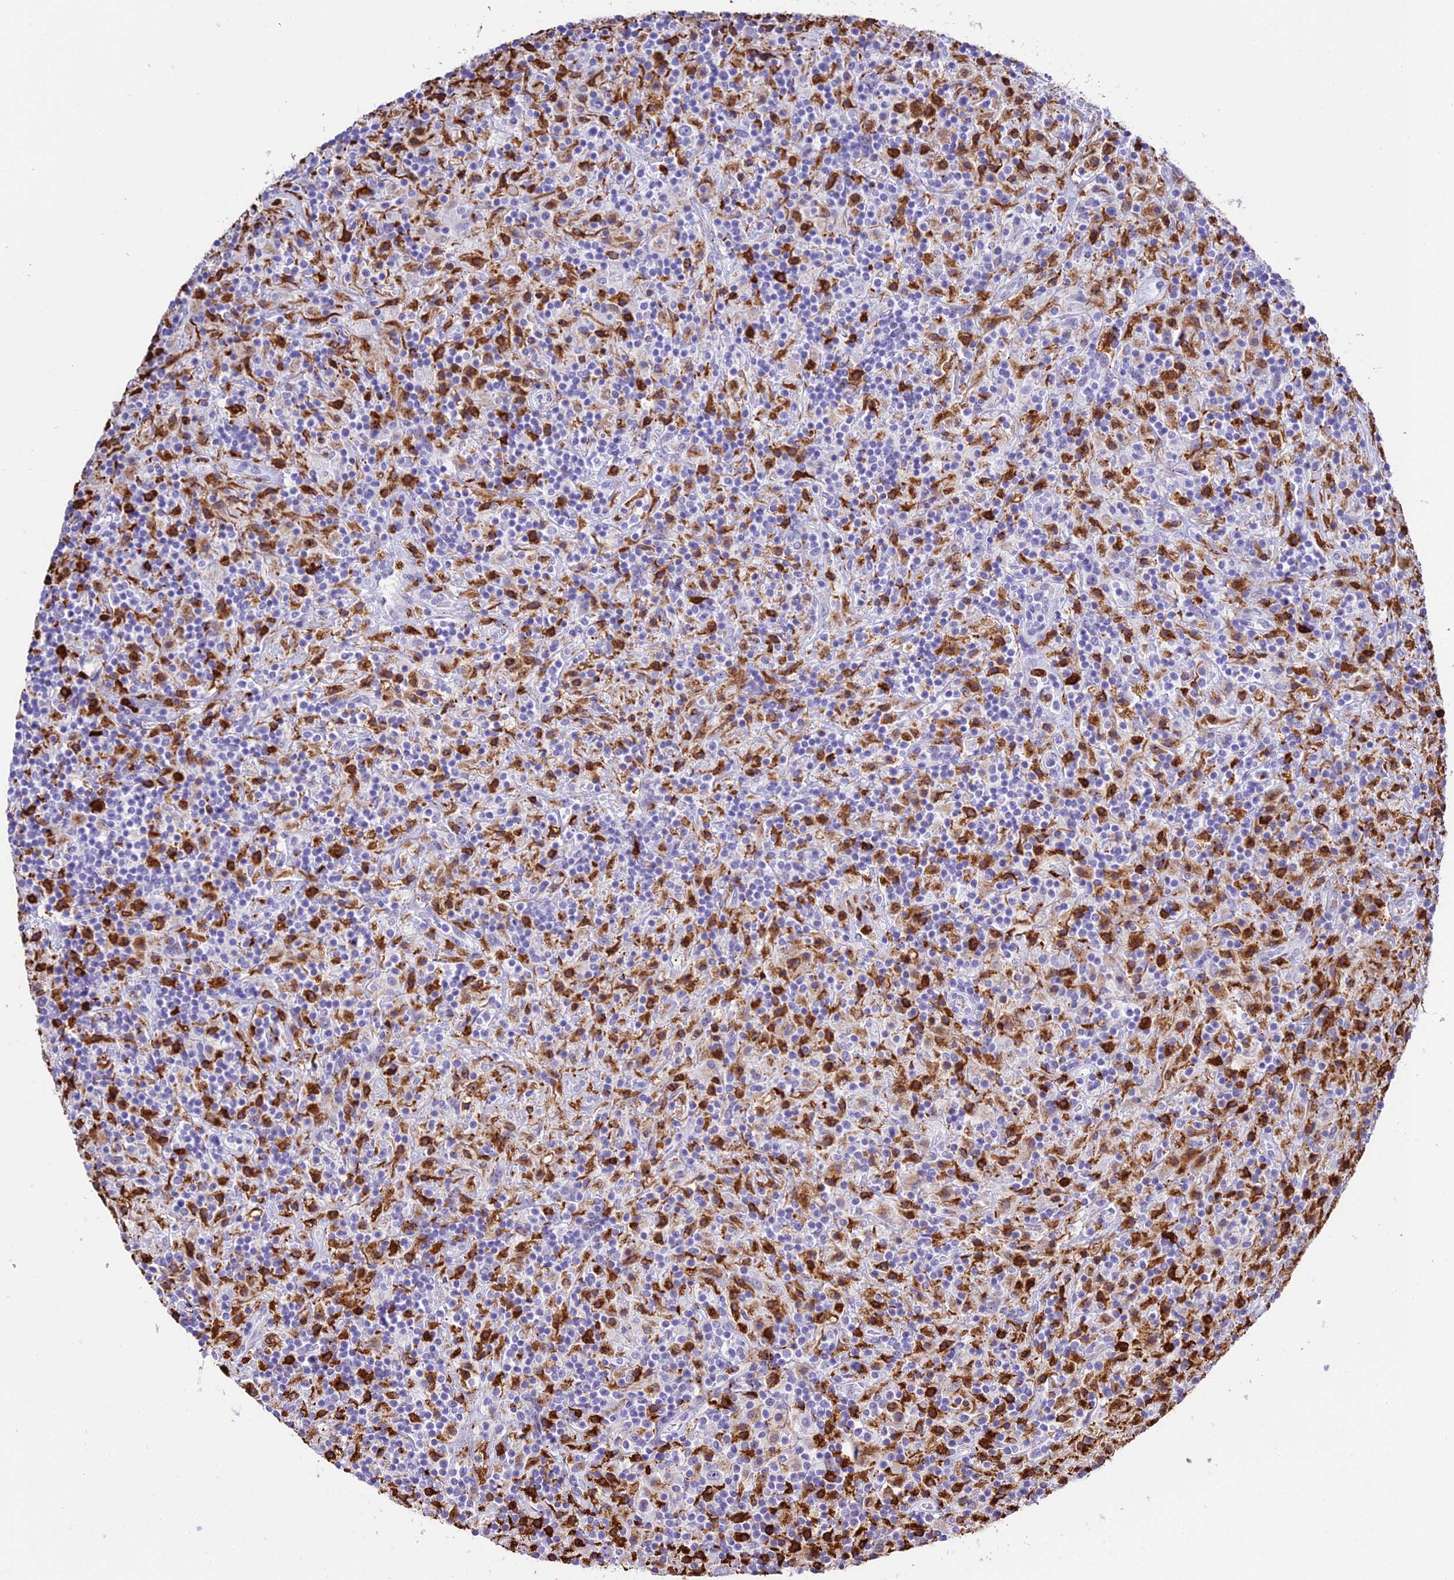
{"staining": {"intensity": "negative", "quantity": "none", "location": "none"}, "tissue": "lymphoma", "cell_type": "Tumor cells", "image_type": "cancer", "snomed": [{"axis": "morphology", "description": "Hodgkin's disease, NOS"}, {"axis": "topography", "description": "Lymph node"}], "caption": "A high-resolution image shows immunohistochemistry staining of Hodgkin's disease, which reveals no significant positivity in tumor cells.", "gene": "MCM10", "patient": {"sex": "male", "age": 70}}